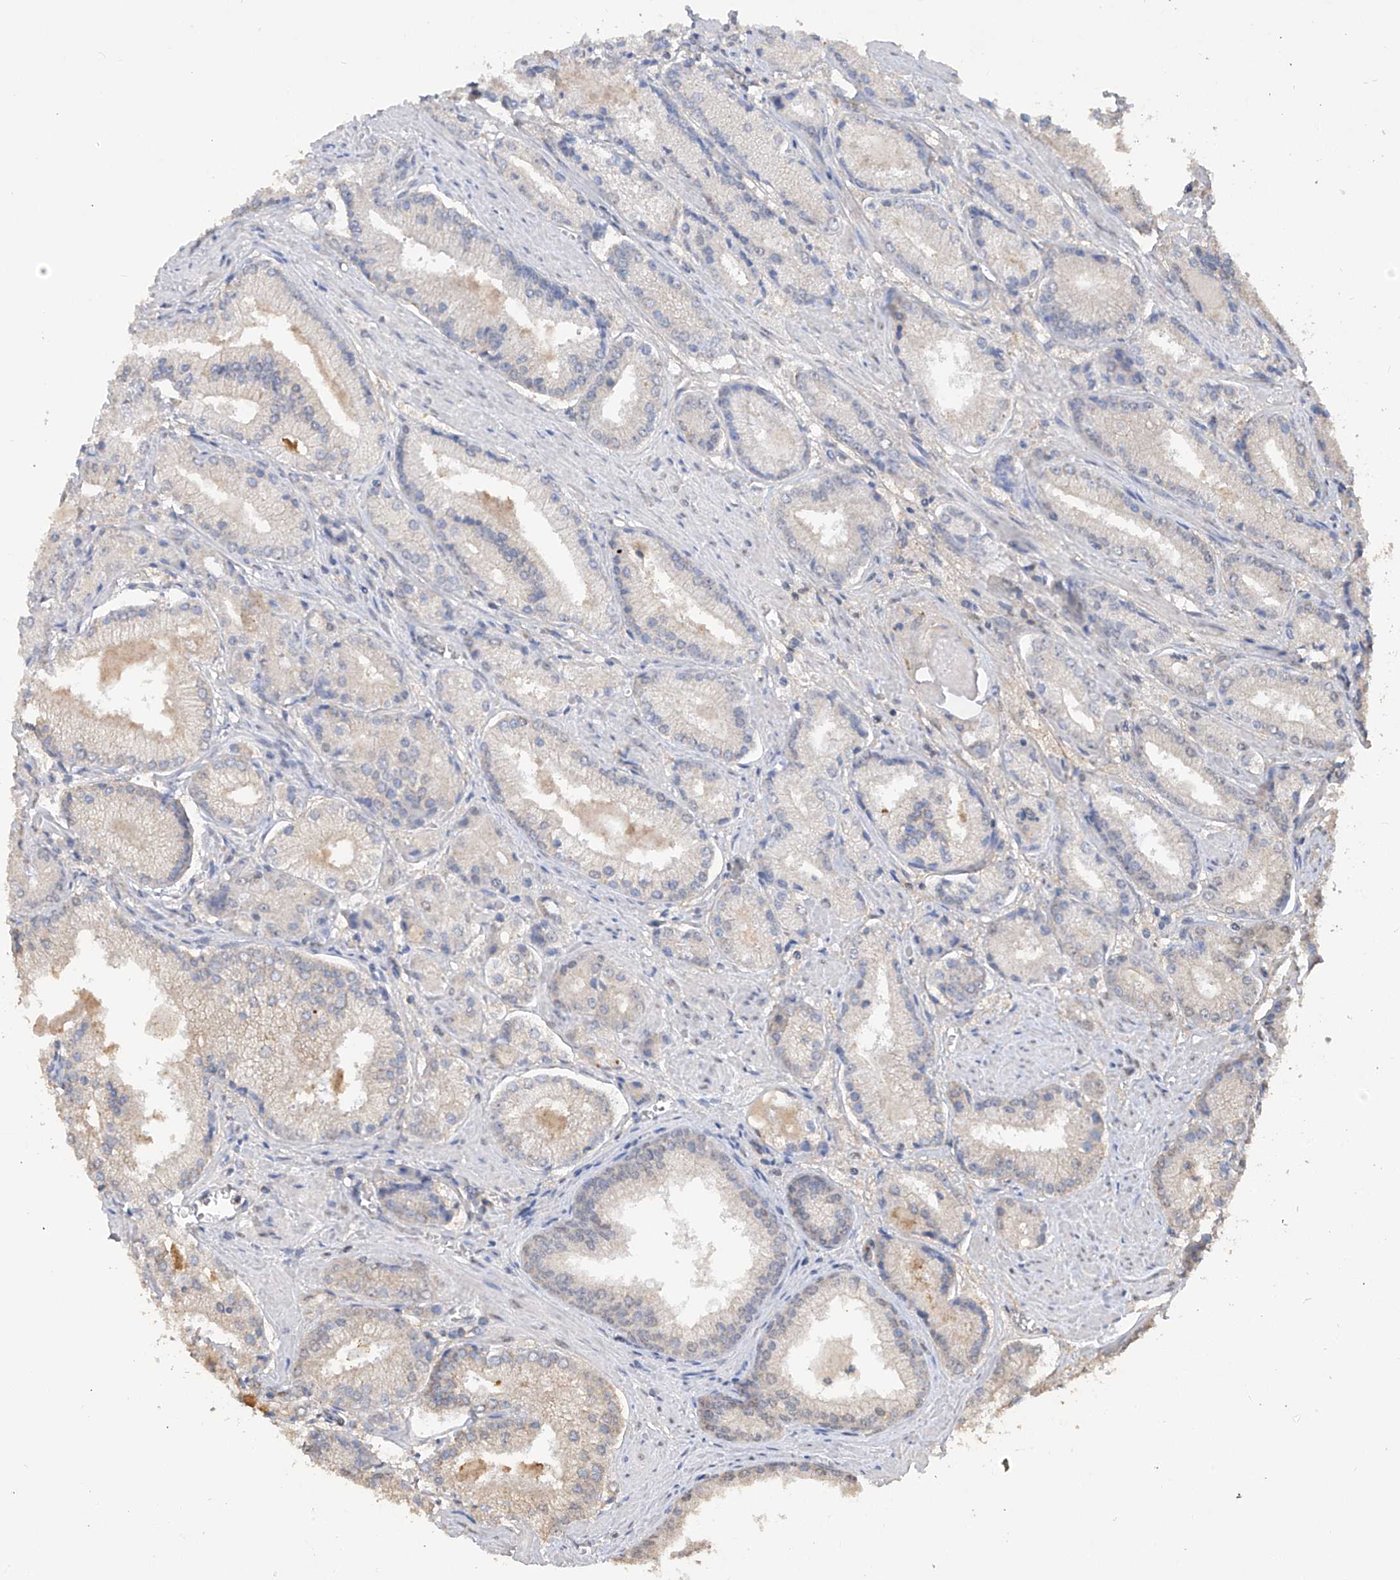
{"staining": {"intensity": "weak", "quantity": "25%-75%", "location": "cytoplasmic/membranous"}, "tissue": "prostate cancer", "cell_type": "Tumor cells", "image_type": "cancer", "snomed": [{"axis": "morphology", "description": "Adenocarcinoma, Low grade"}, {"axis": "topography", "description": "Prostate"}], "caption": "Brown immunohistochemical staining in human prostate low-grade adenocarcinoma shows weak cytoplasmic/membranous positivity in approximately 25%-75% of tumor cells. The staining is performed using DAB (3,3'-diaminobenzidine) brown chromogen to label protein expression. The nuclei are counter-stained blue using hematoxylin.", "gene": "HAS3", "patient": {"sex": "male", "age": 54}}